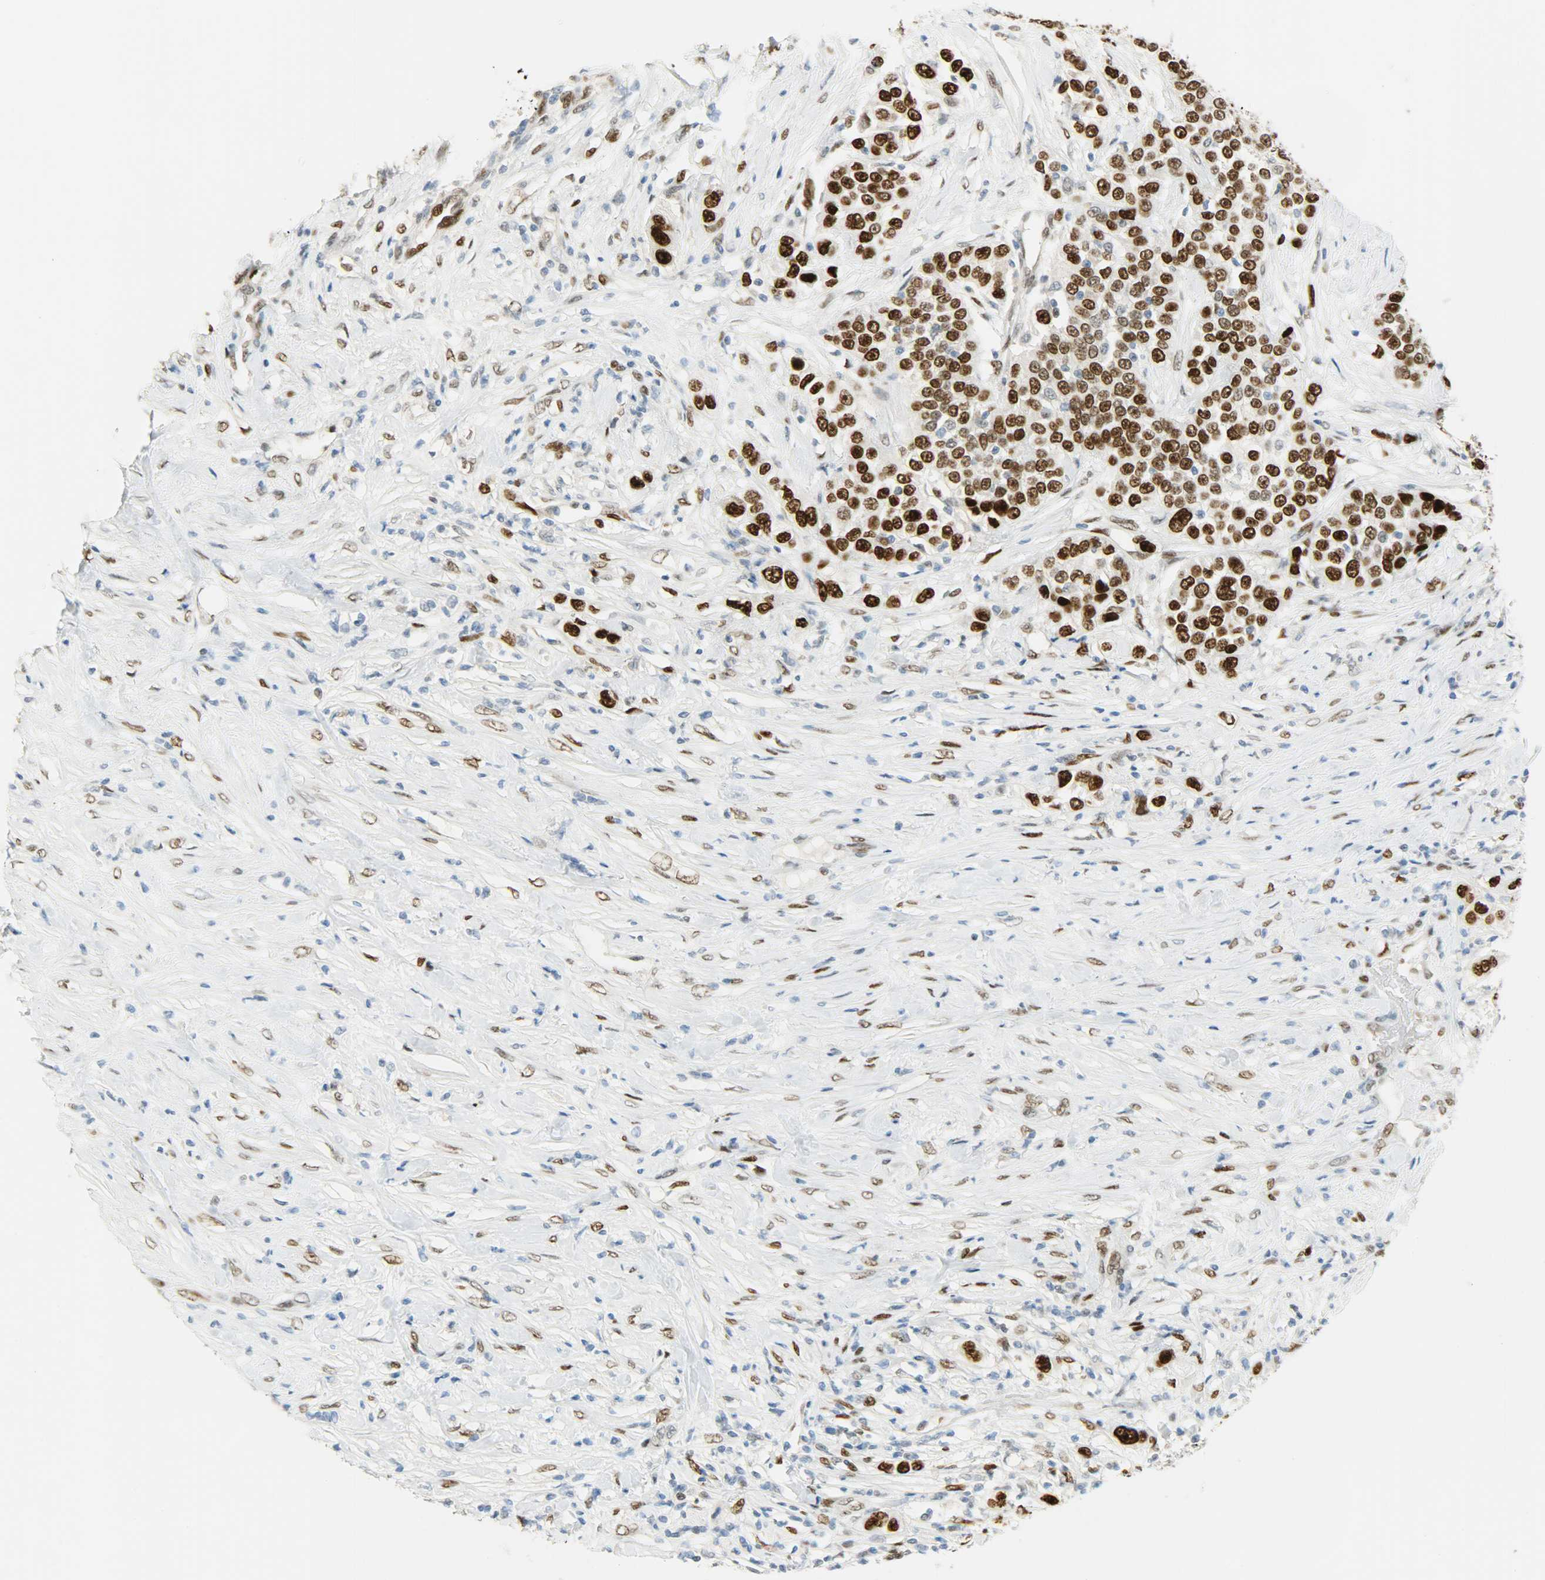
{"staining": {"intensity": "strong", "quantity": ">75%", "location": "nuclear"}, "tissue": "urothelial cancer", "cell_type": "Tumor cells", "image_type": "cancer", "snomed": [{"axis": "morphology", "description": "Urothelial carcinoma, High grade"}, {"axis": "topography", "description": "Urinary bladder"}], "caption": "An image of human urothelial cancer stained for a protein reveals strong nuclear brown staining in tumor cells.", "gene": "JUNB", "patient": {"sex": "female", "age": 80}}